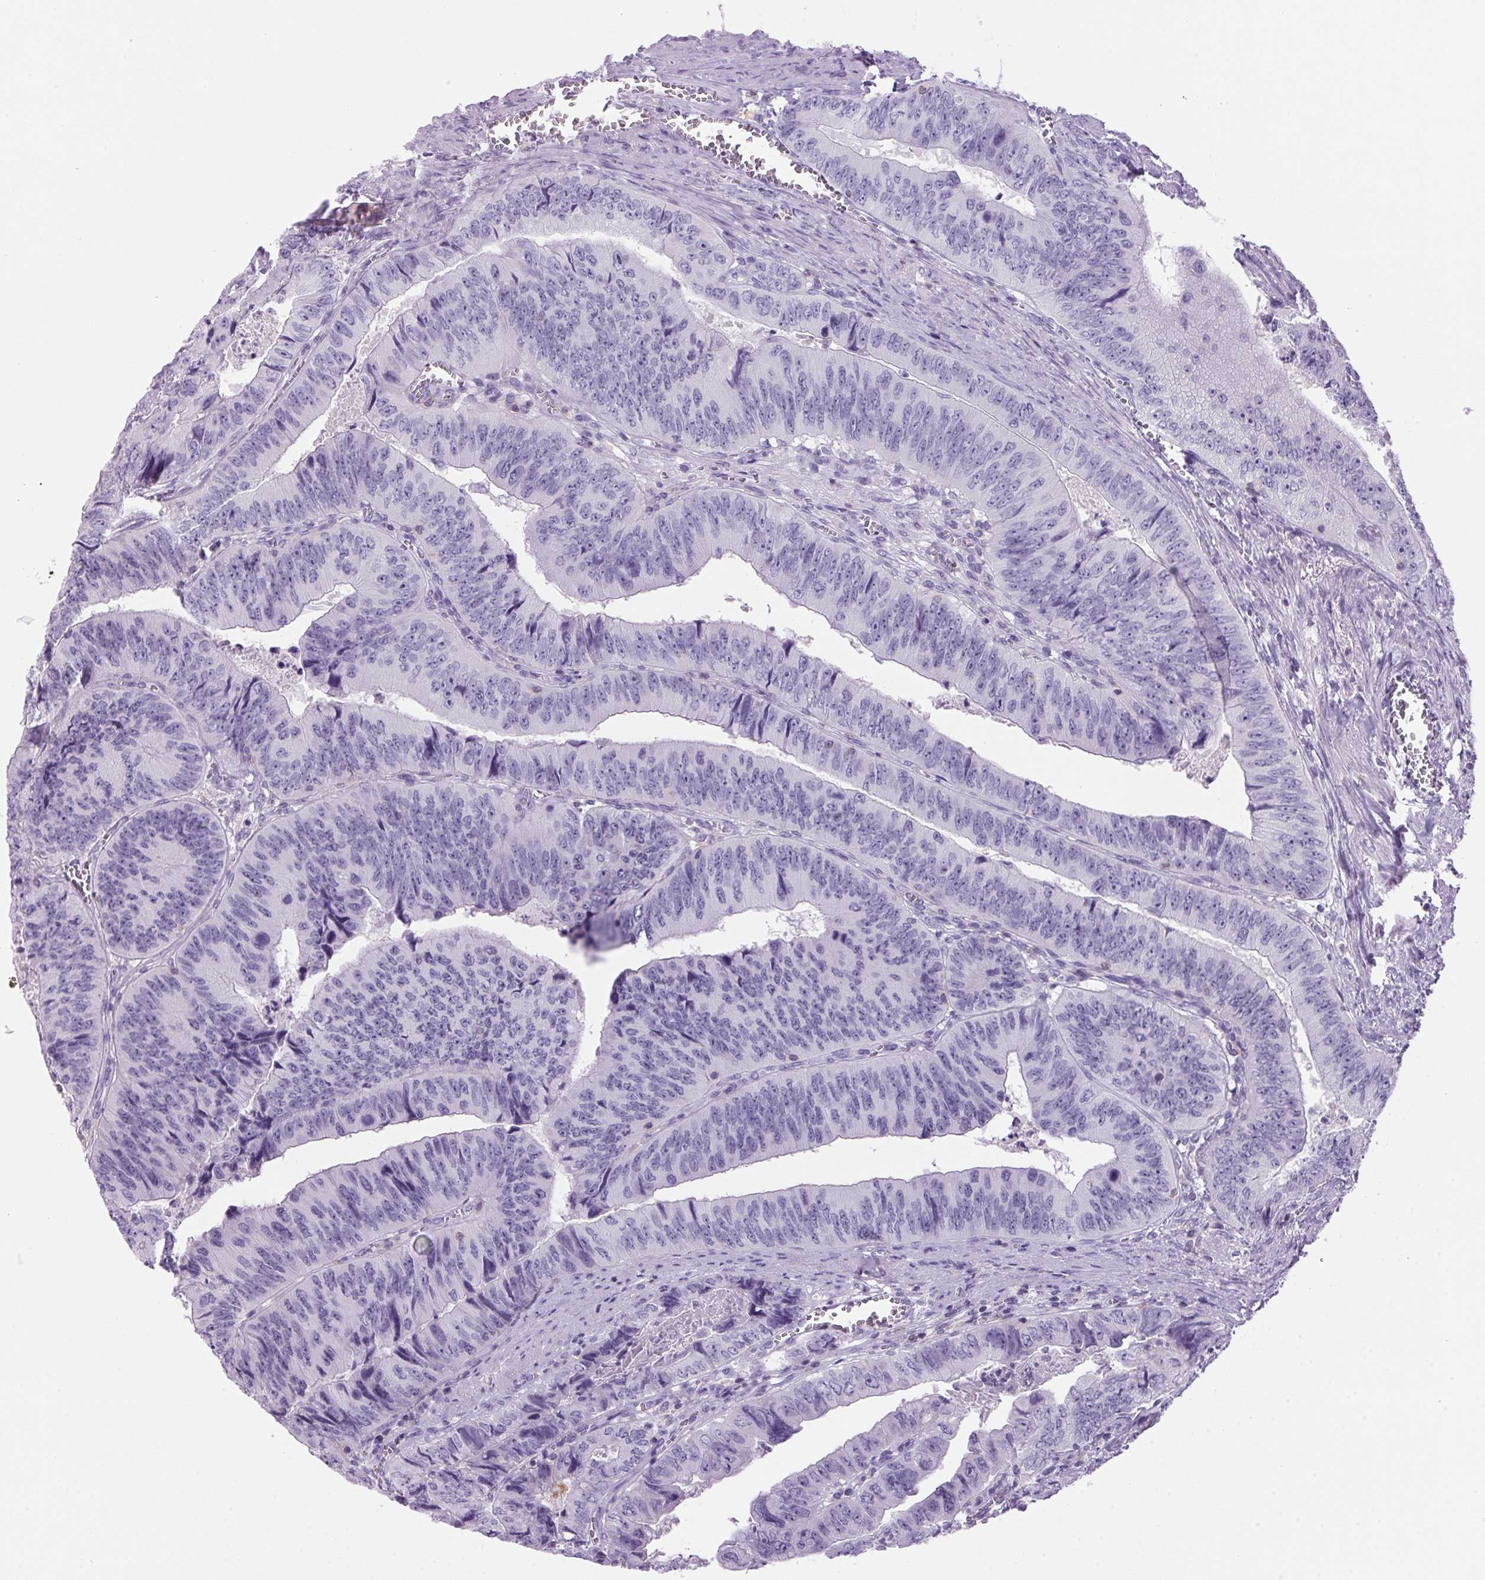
{"staining": {"intensity": "negative", "quantity": "none", "location": "none"}, "tissue": "colorectal cancer", "cell_type": "Tumor cells", "image_type": "cancer", "snomed": [{"axis": "morphology", "description": "Adenocarcinoma, NOS"}, {"axis": "topography", "description": "Colon"}], "caption": "High magnification brightfield microscopy of adenocarcinoma (colorectal) stained with DAB (brown) and counterstained with hematoxylin (blue): tumor cells show no significant expression. Brightfield microscopy of immunohistochemistry (IHC) stained with DAB (brown) and hematoxylin (blue), captured at high magnification.", "gene": "S100A2", "patient": {"sex": "female", "age": 84}}